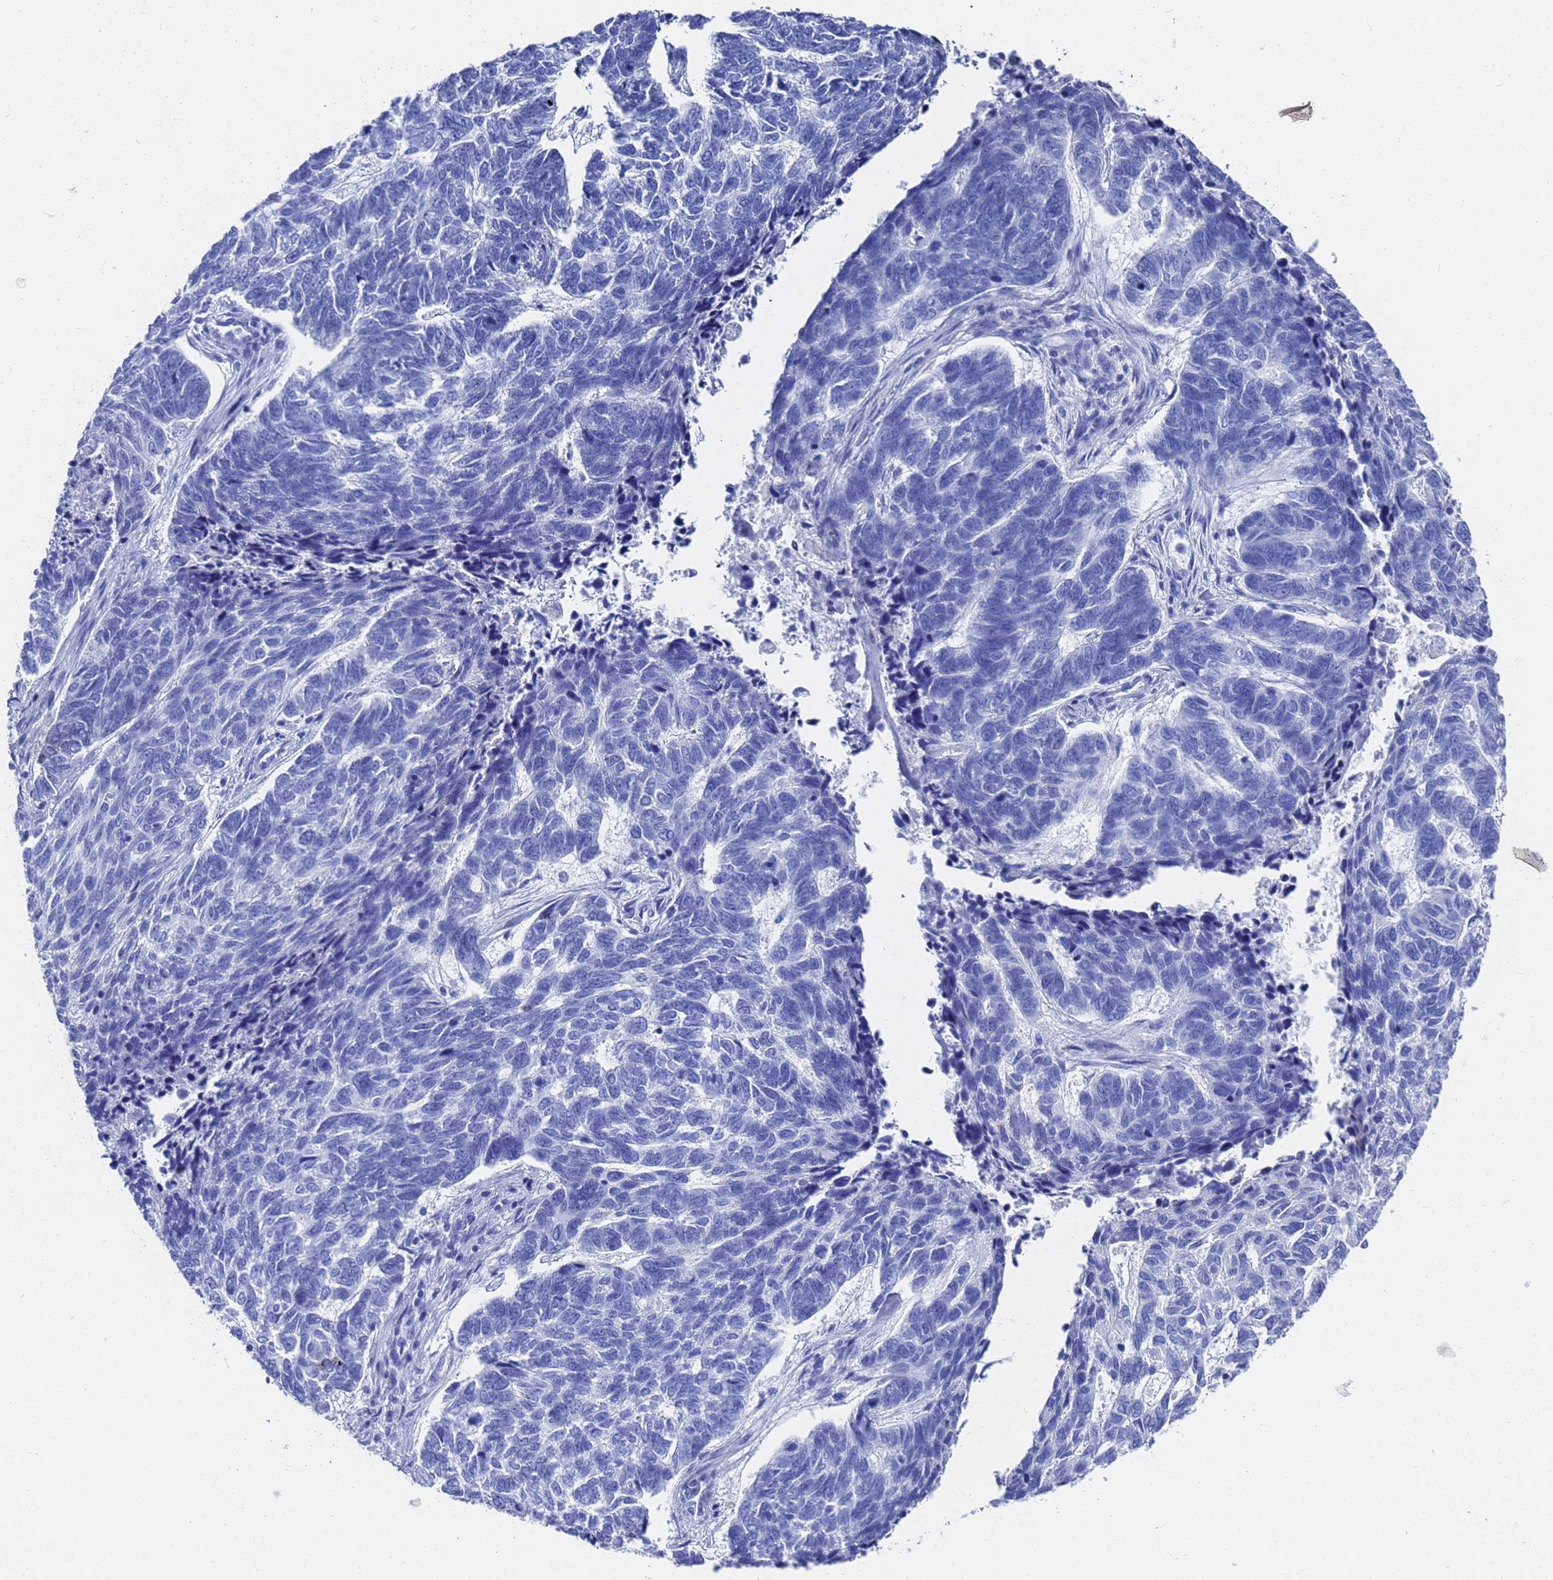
{"staining": {"intensity": "negative", "quantity": "none", "location": "none"}, "tissue": "skin cancer", "cell_type": "Tumor cells", "image_type": "cancer", "snomed": [{"axis": "morphology", "description": "Basal cell carcinoma"}, {"axis": "topography", "description": "Skin"}], "caption": "Skin basal cell carcinoma was stained to show a protein in brown. There is no significant positivity in tumor cells.", "gene": "GGT1", "patient": {"sex": "female", "age": 65}}